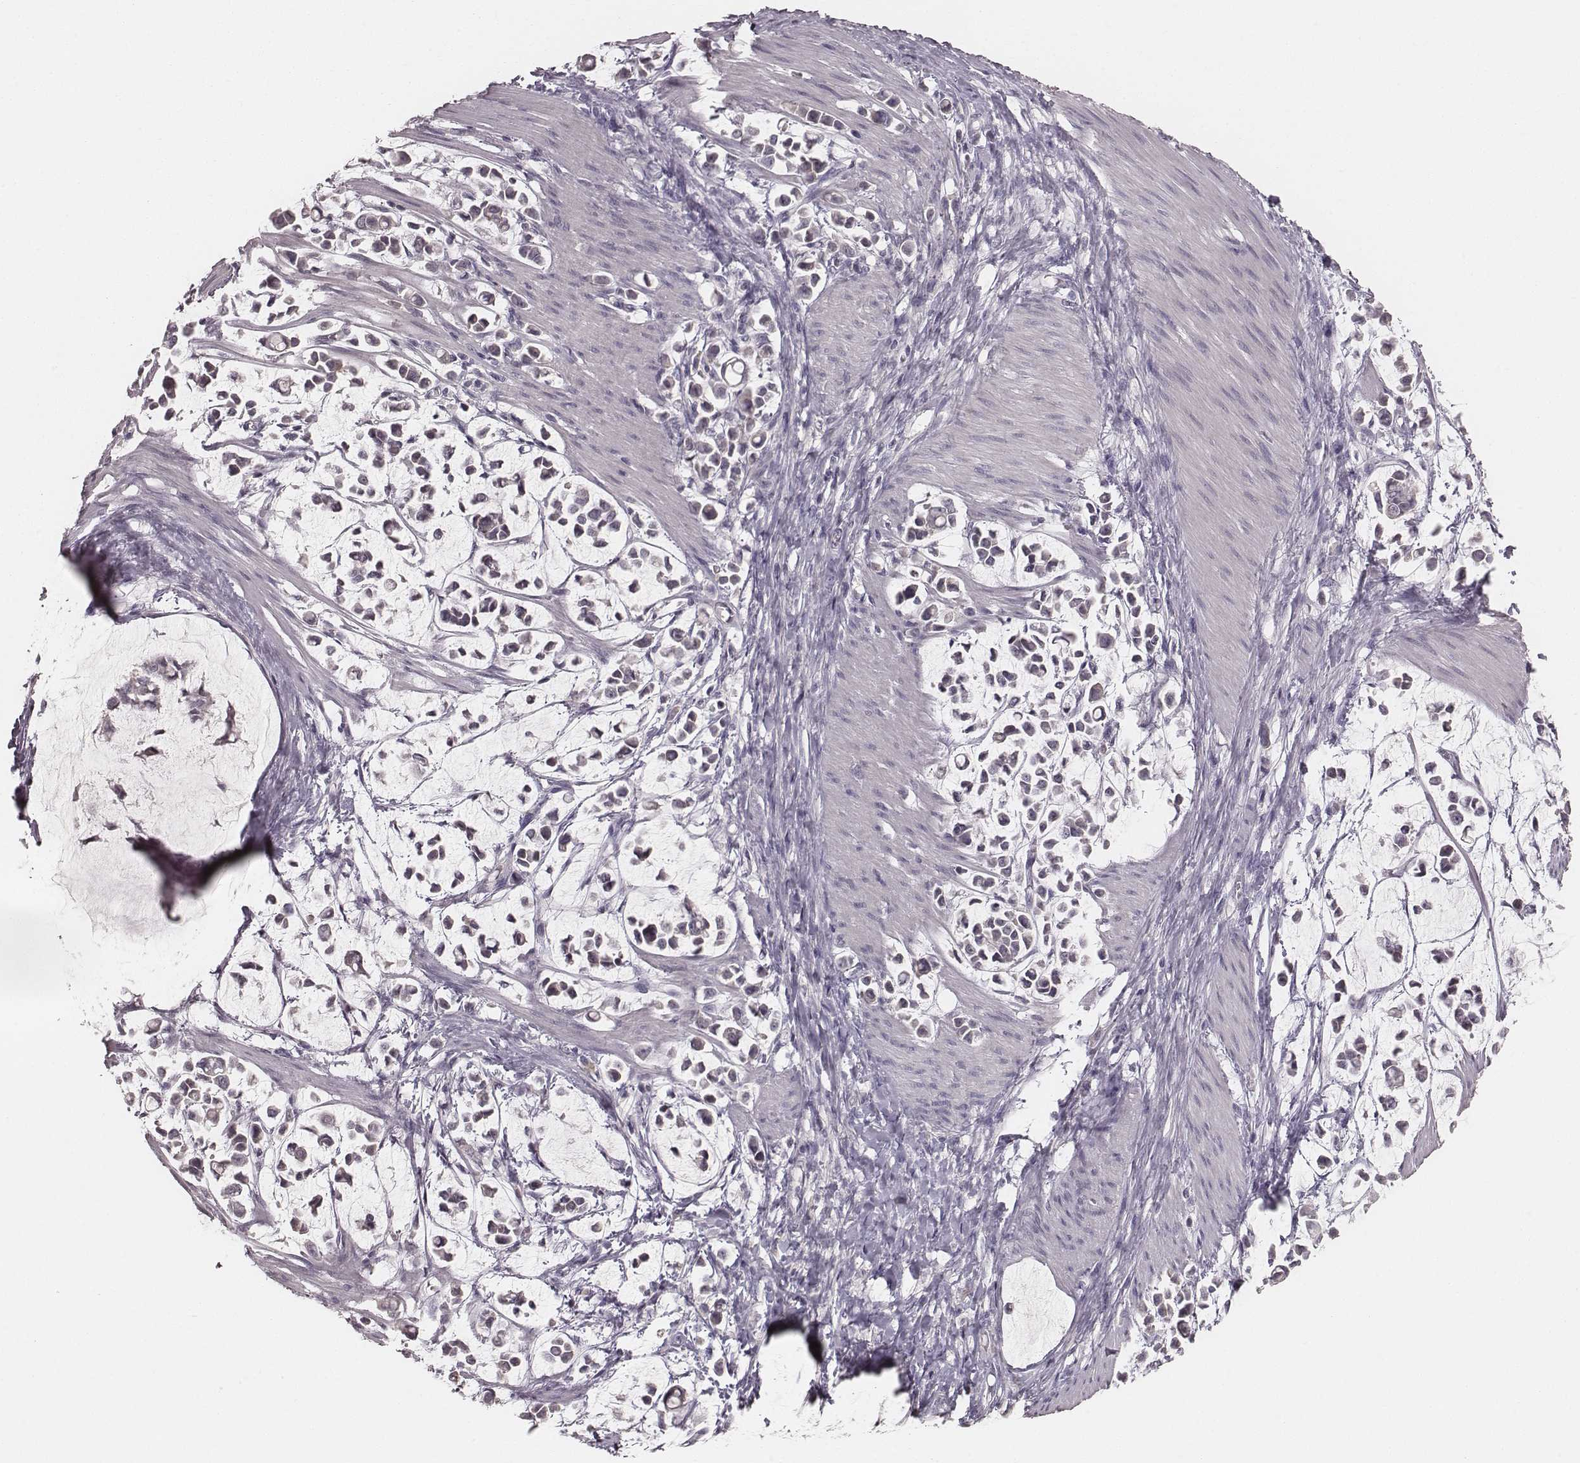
{"staining": {"intensity": "negative", "quantity": "none", "location": "none"}, "tissue": "stomach cancer", "cell_type": "Tumor cells", "image_type": "cancer", "snomed": [{"axis": "morphology", "description": "Adenocarcinoma, NOS"}, {"axis": "topography", "description": "Stomach"}], "caption": "Immunohistochemistry (IHC) photomicrograph of human adenocarcinoma (stomach) stained for a protein (brown), which demonstrates no expression in tumor cells.", "gene": "LY6K", "patient": {"sex": "male", "age": 82}}